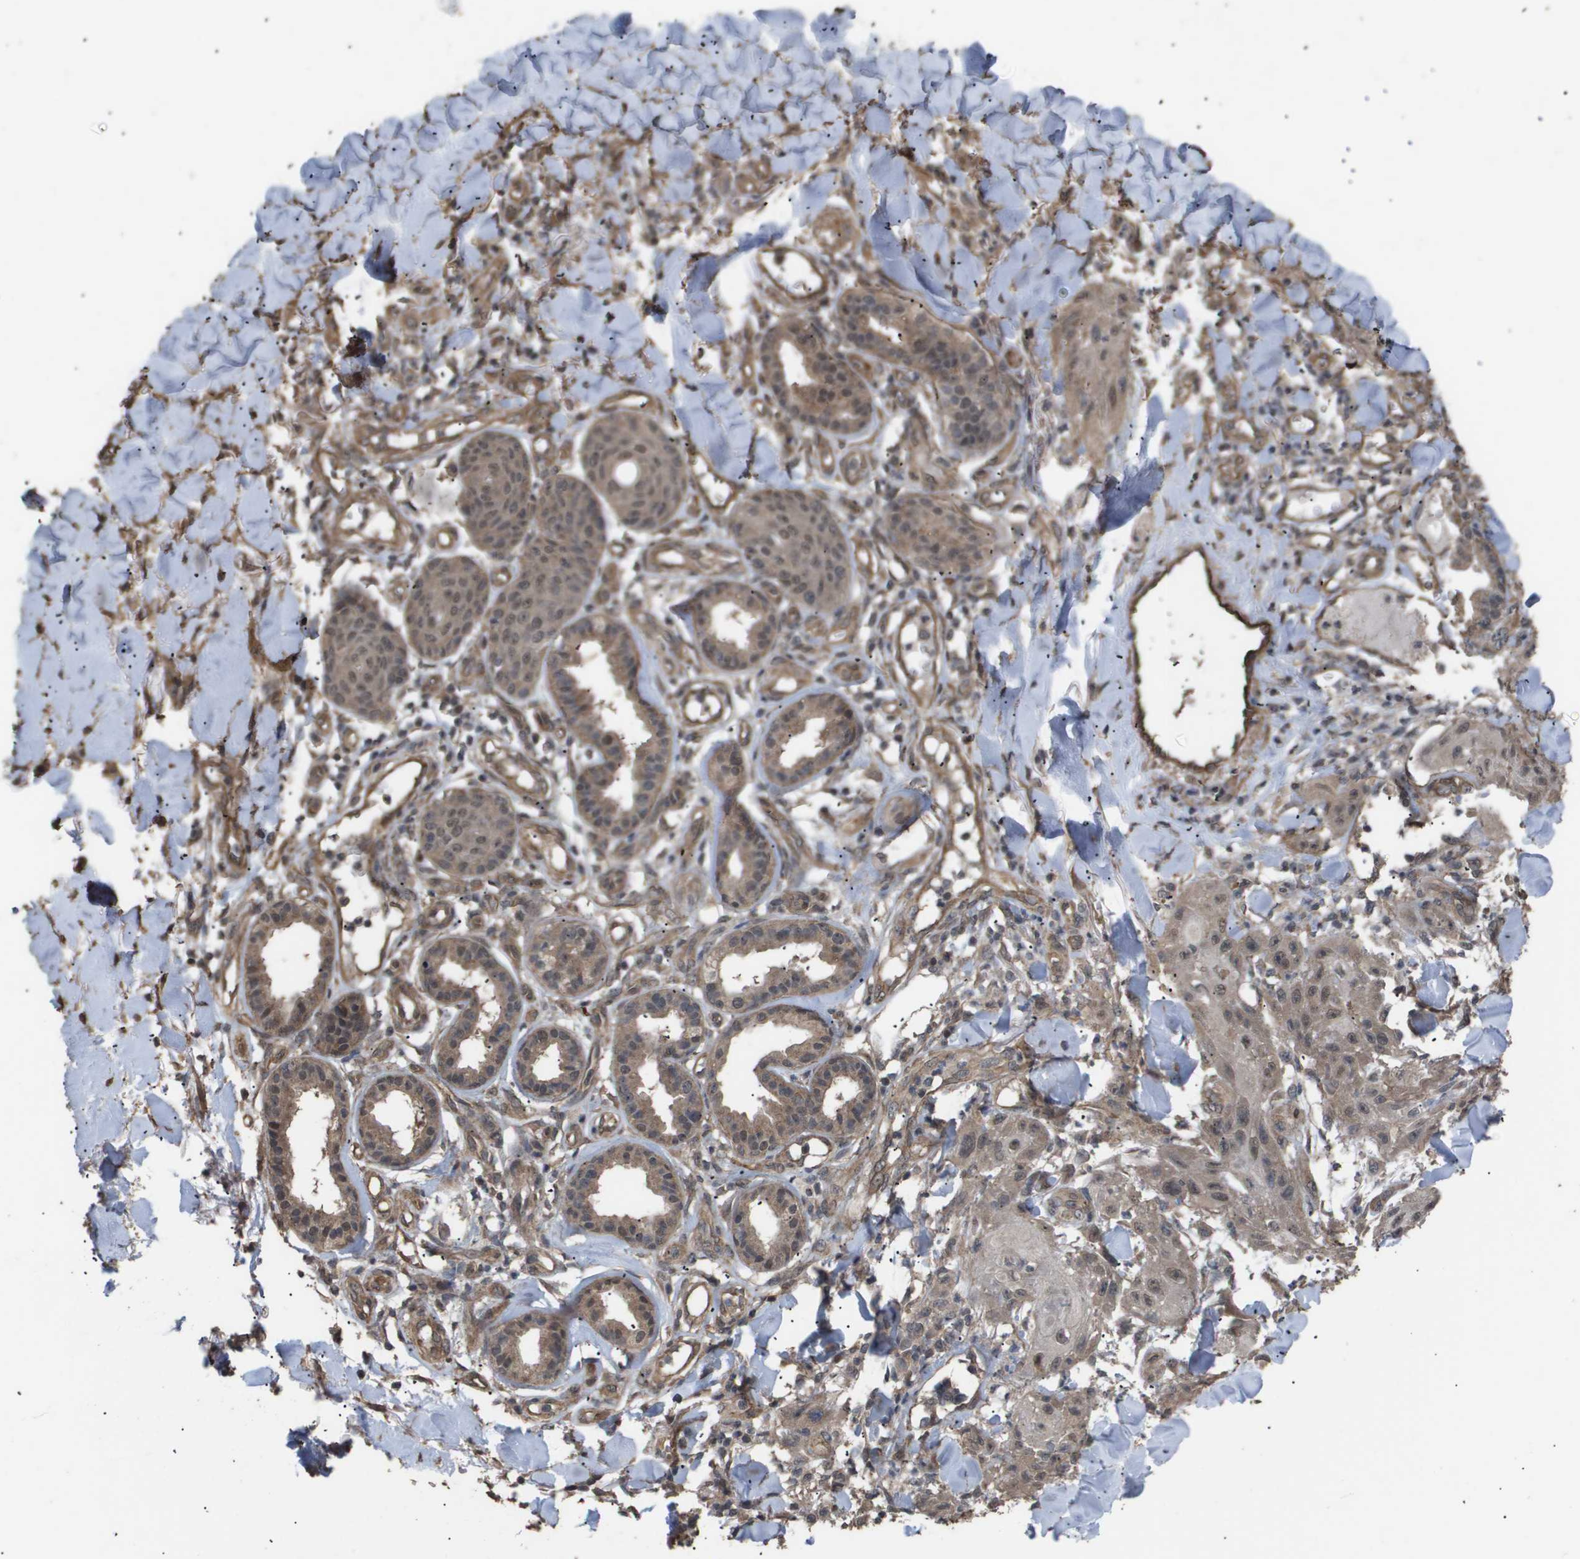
{"staining": {"intensity": "moderate", "quantity": "25%-75%", "location": "cytoplasmic/membranous"}, "tissue": "skin cancer", "cell_type": "Tumor cells", "image_type": "cancer", "snomed": [{"axis": "morphology", "description": "Squamous cell carcinoma, NOS"}, {"axis": "topography", "description": "Skin"}], "caption": "Squamous cell carcinoma (skin) tissue exhibits moderate cytoplasmic/membranous expression in approximately 25%-75% of tumor cells, visualized by immunohistochemistry.", "gene": "CUL5", "patient": {"sex": "male", "age": 74}}